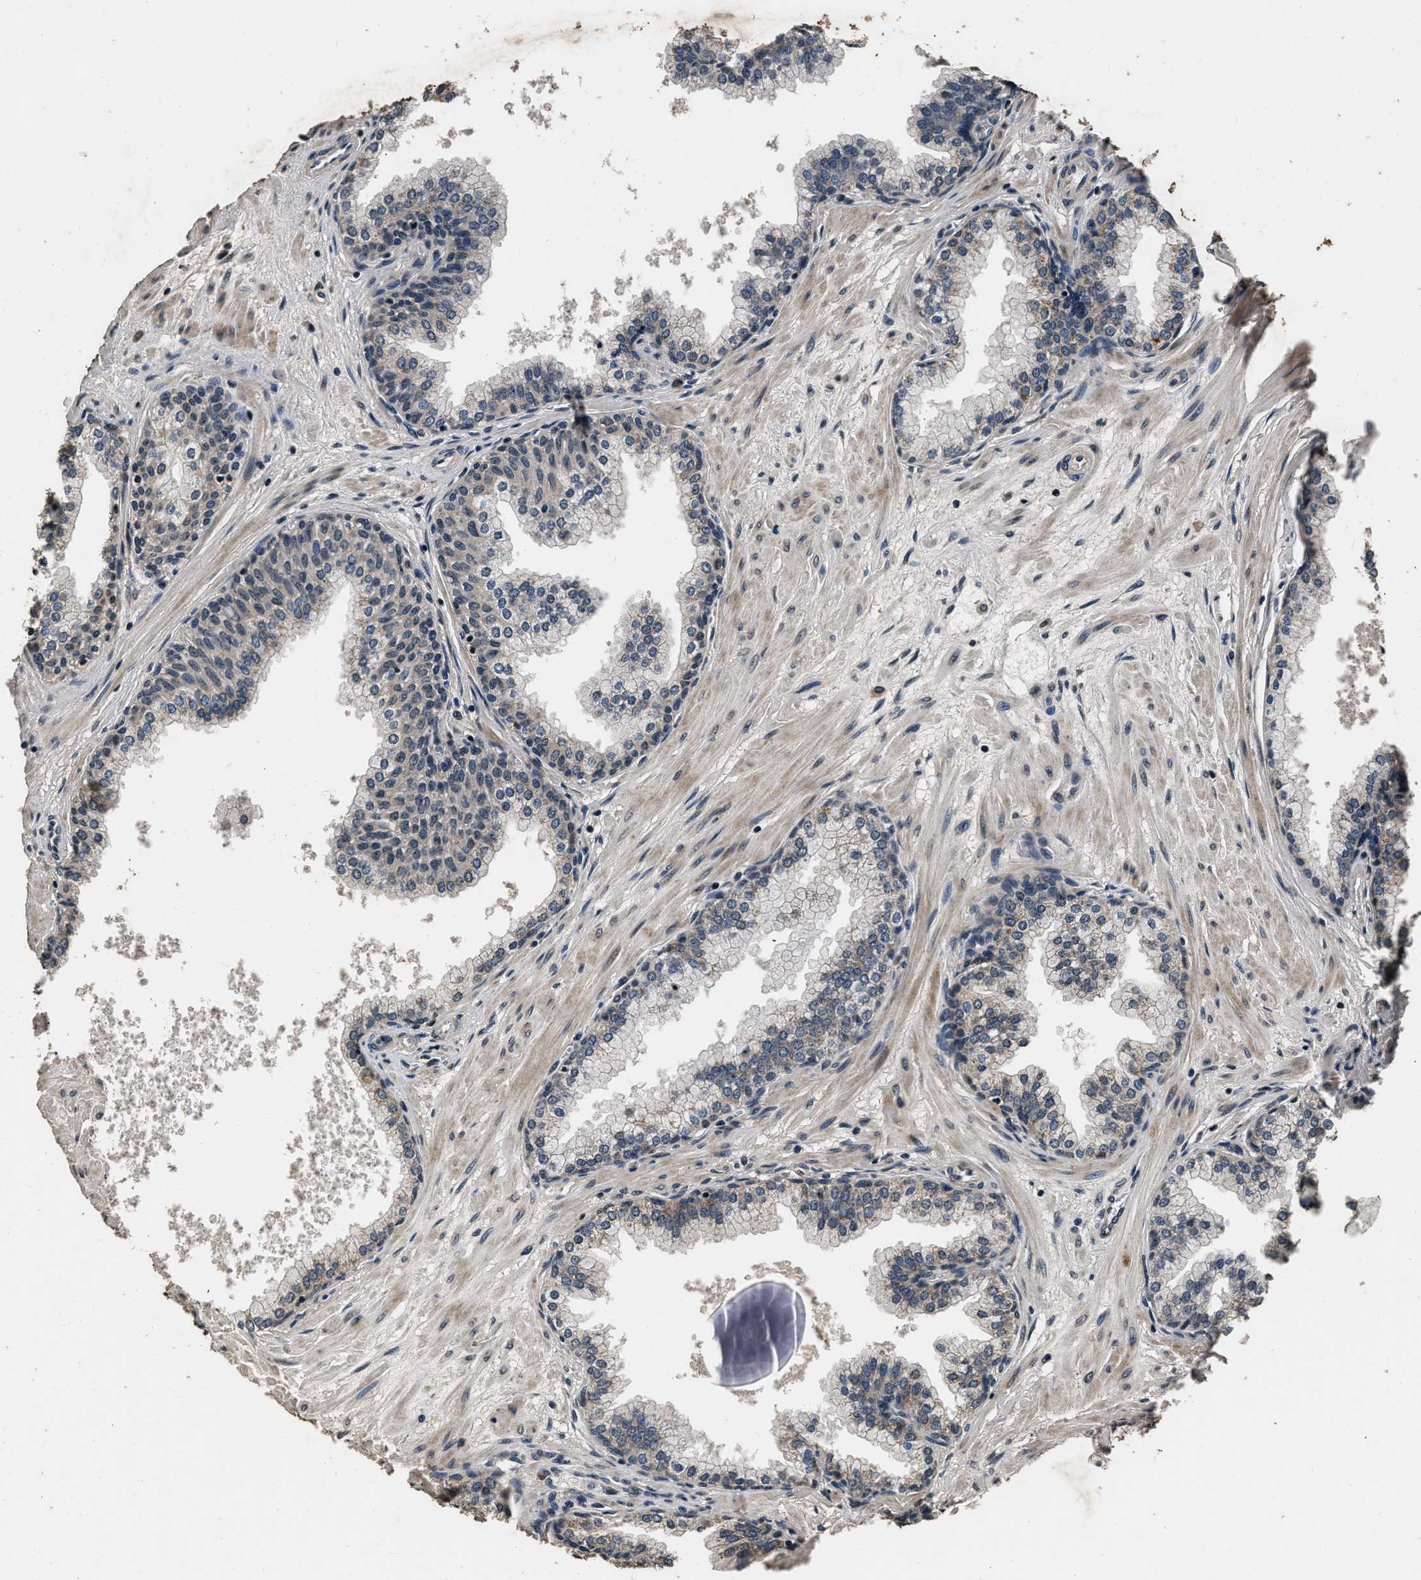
{"staining": {"intensity": "moderate", "quantity": "25%-75%", "location": "cytoplasmic/membranous,nuclear"}, "tissue": "prostate", "cell_type": "Glandular cells", "image_type": "normal", "snomed": [{"axis": "morphology", "description": "Normal tissue, NOS"}, {"axis": "morphology", "description": "Urothelial carcinoma, Low grade"}, {"axis": "topography", "description": "Urinary bladder"}, {"axis": "topography", "description": "Prostate"}], "caption": "Normal prostate reveals moderate cytoplasmic/membranous,nuclear expression in approximately 25%-75% of glandular cells, visualized by immunohistochemistry. (Brightfield microscopy of DAB IHC at high magnification).", "gene": "CSTF1", "patient": {"sex": "male", "age": 60}}